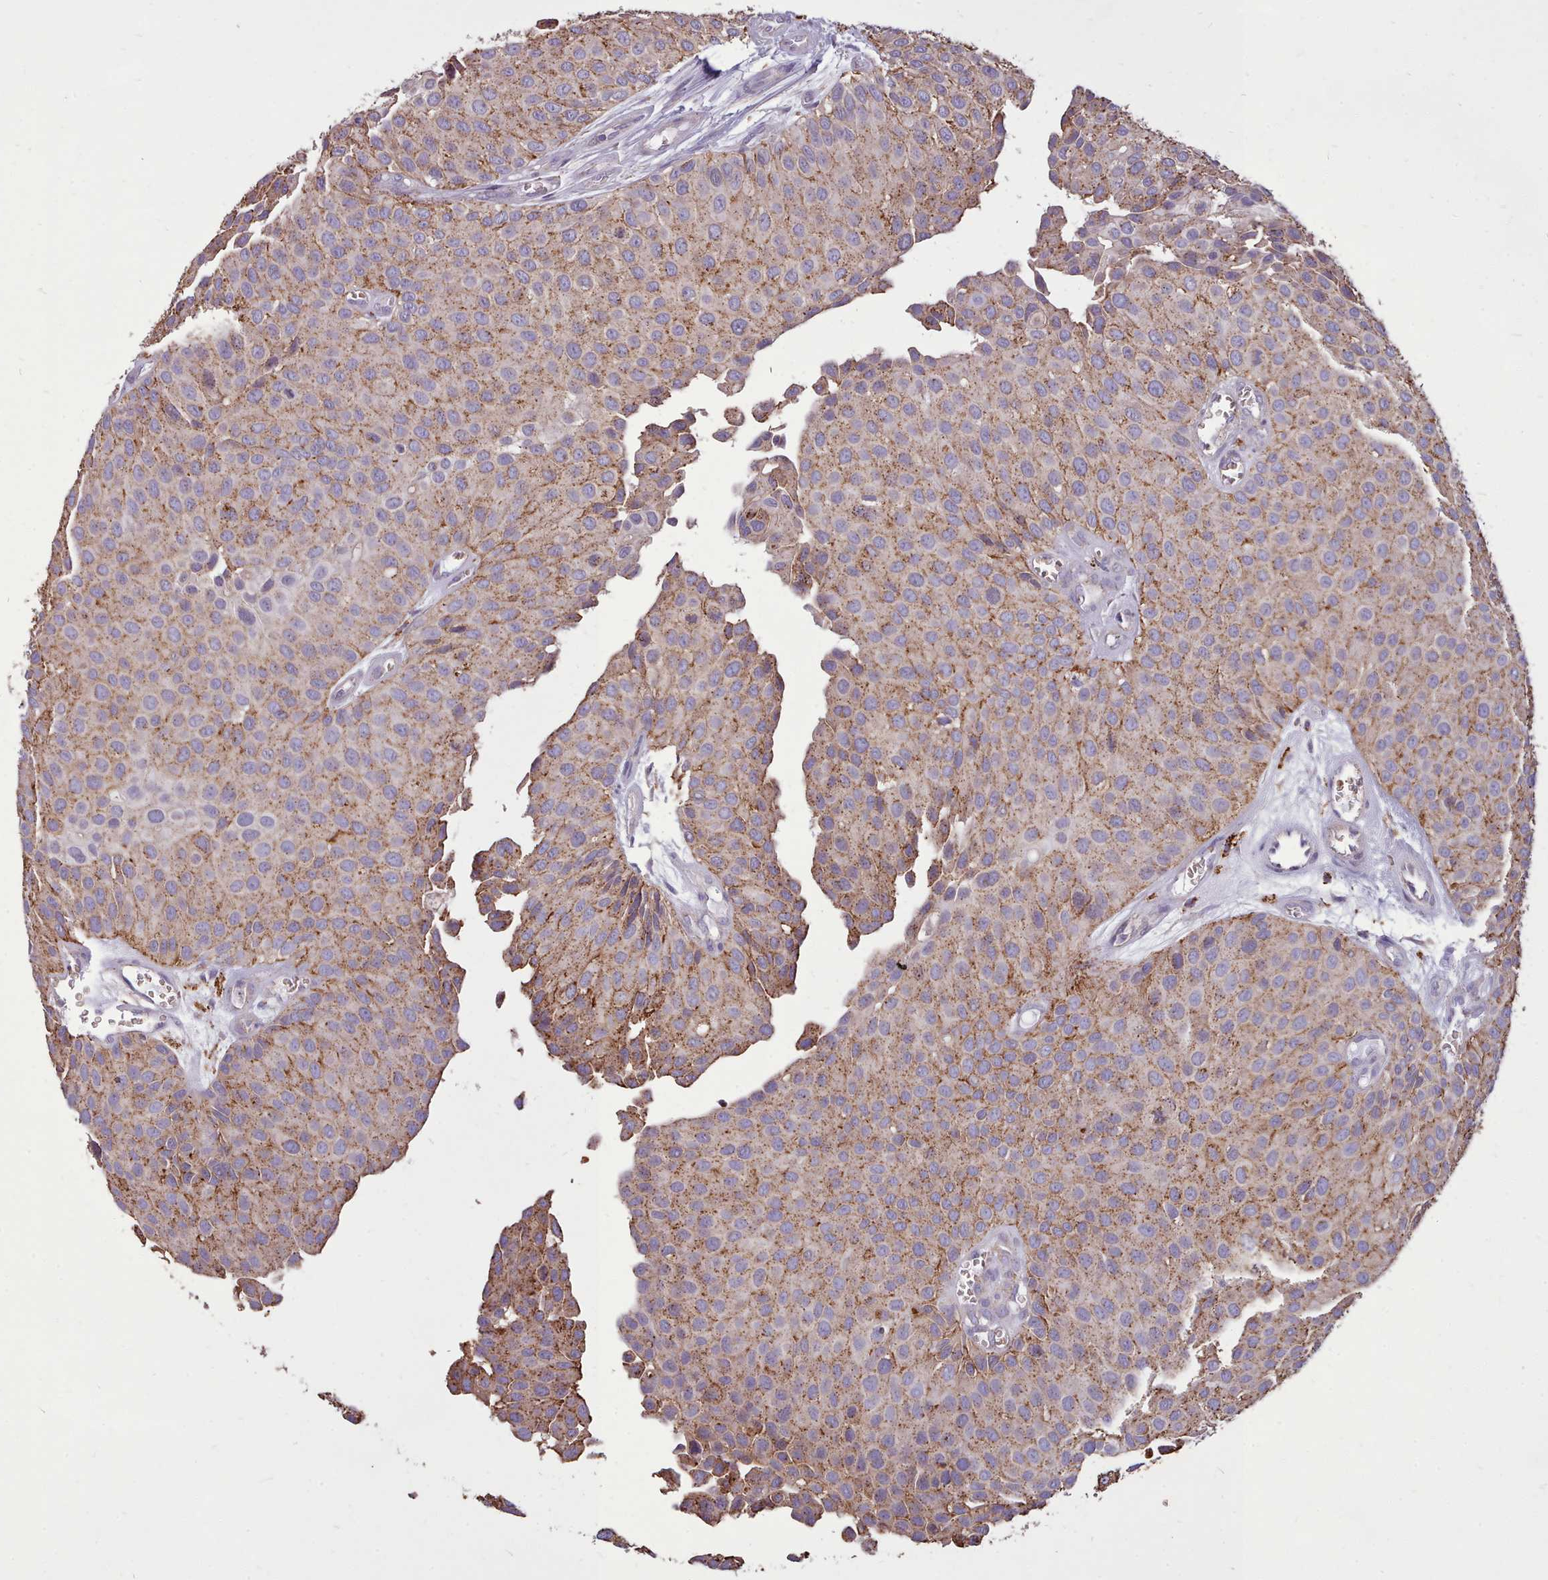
{"staining": {"intensity": "moderate", "quantity": ">75%", "location": "cytoplasmic/membranous"}, "tissue": "urothelial cancer", "cell_type": "Tumor cells", "image_type": "cancer", "snomed": [{"axis": "morphology", "description": "Urothelial carcinoma, Low grade"}, {"axis": "topography", "description": "Urinary bladder"}], "caption": "Immunohistochemical staining of urothelial carcinoma (low-grade) shows moderate cytoplasmic/membranous protein expression in about >75% of tumor cells. Using DAB (brown) and hematoxylin (blue) stains, captured at high magnification using brightfield microscopy.", "gene": "PACSIN3", "patient": {"sex": "male", "age": 88}}